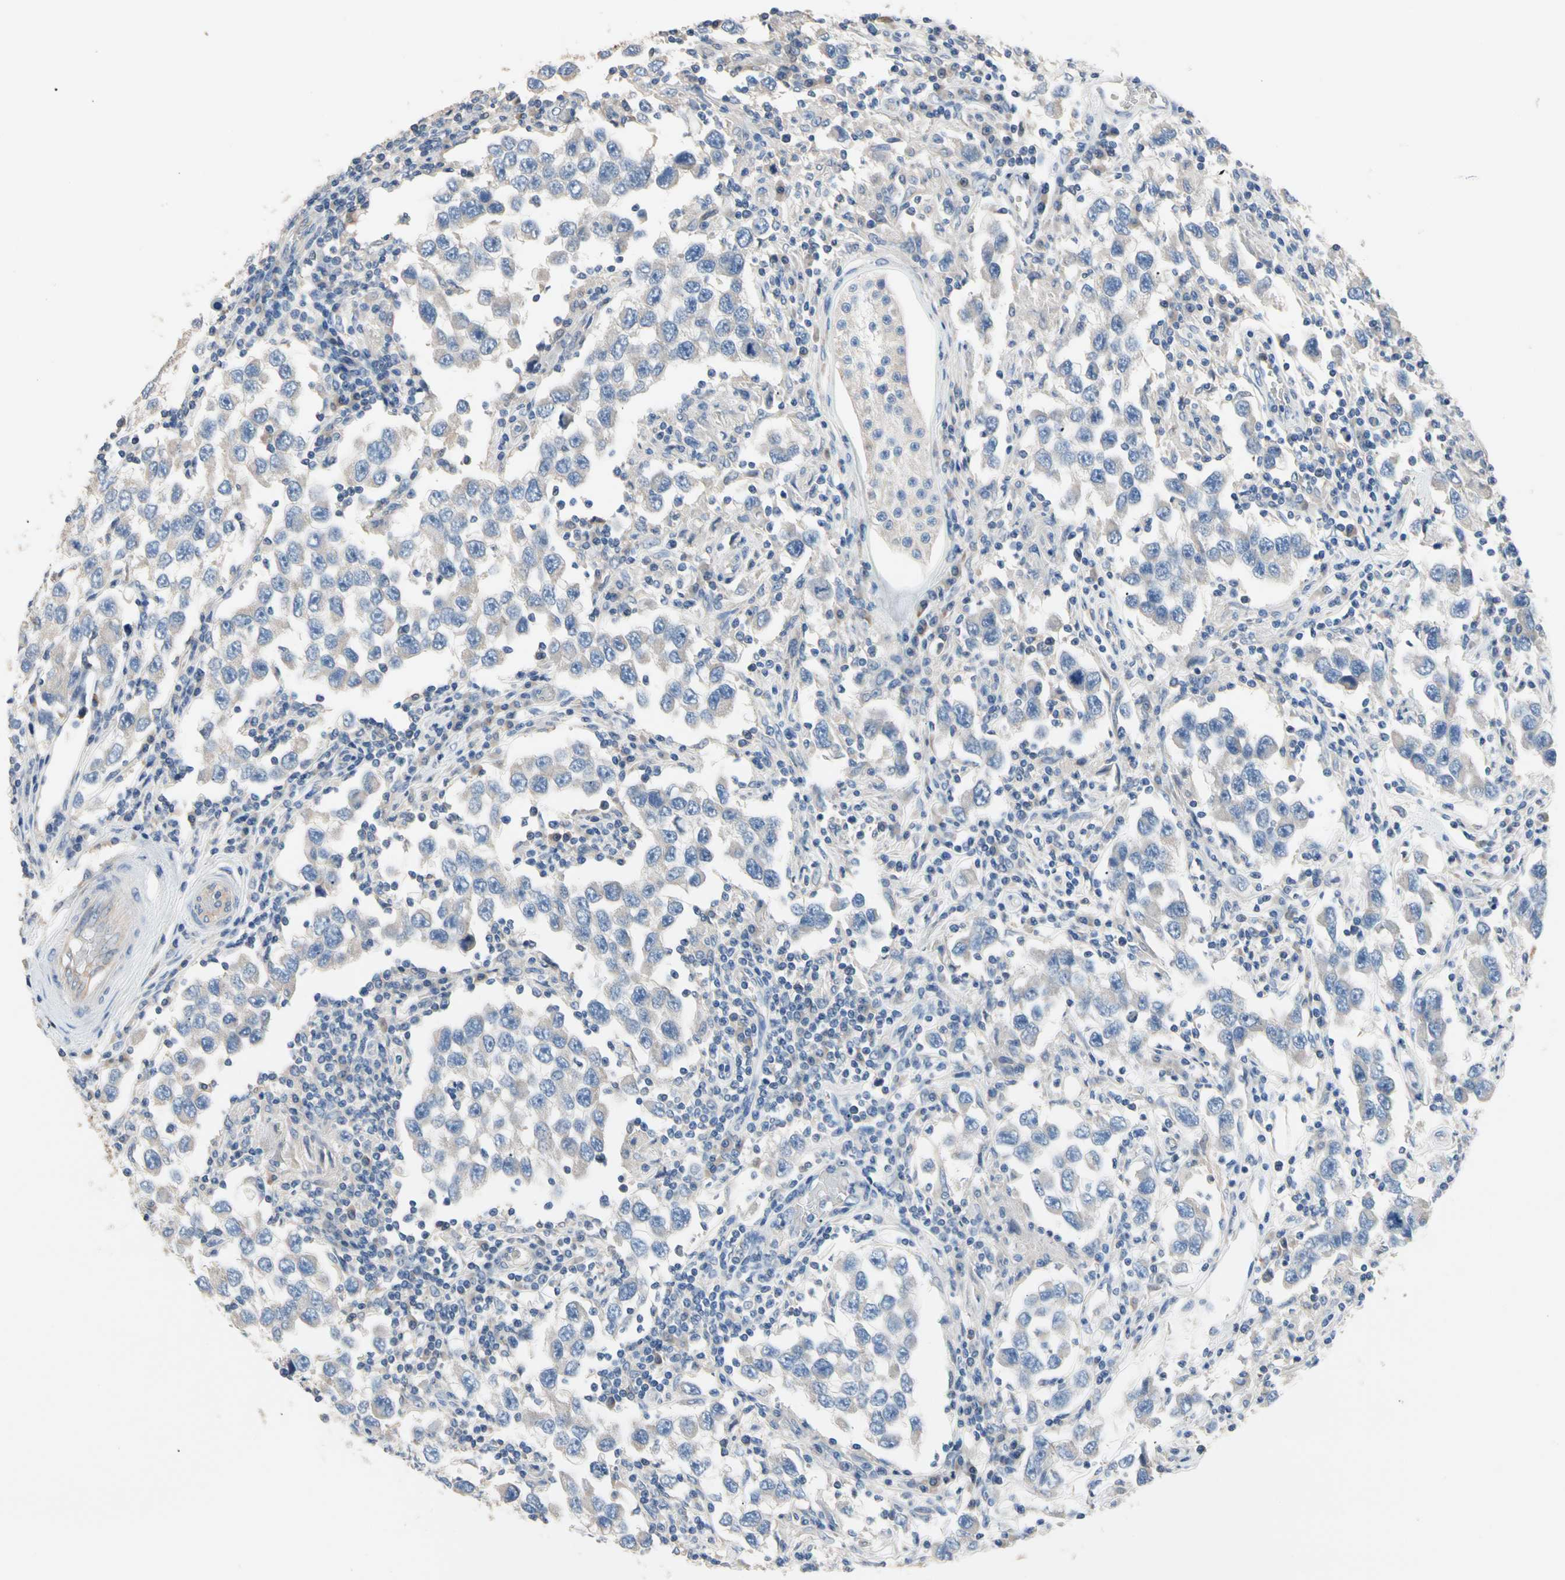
{"staining": {"intensity": "negative", "quantity": "none", "location": "none"}, "tissue": "testis cancer", "cell_type": "Tumor cells", "image_type": "cancer", "snomed": [{"axis": "morphology", "description": "Carcinoma, Embryonal, NOS"}, {"axis": "topography", "description": "Testis"}], "caption": "An image of human testis cancer (embryonal carcinoma) is negative for staining in tumor cells.", "gene": "BBOX1", "patient": {"sex": "male", "age": 21}}